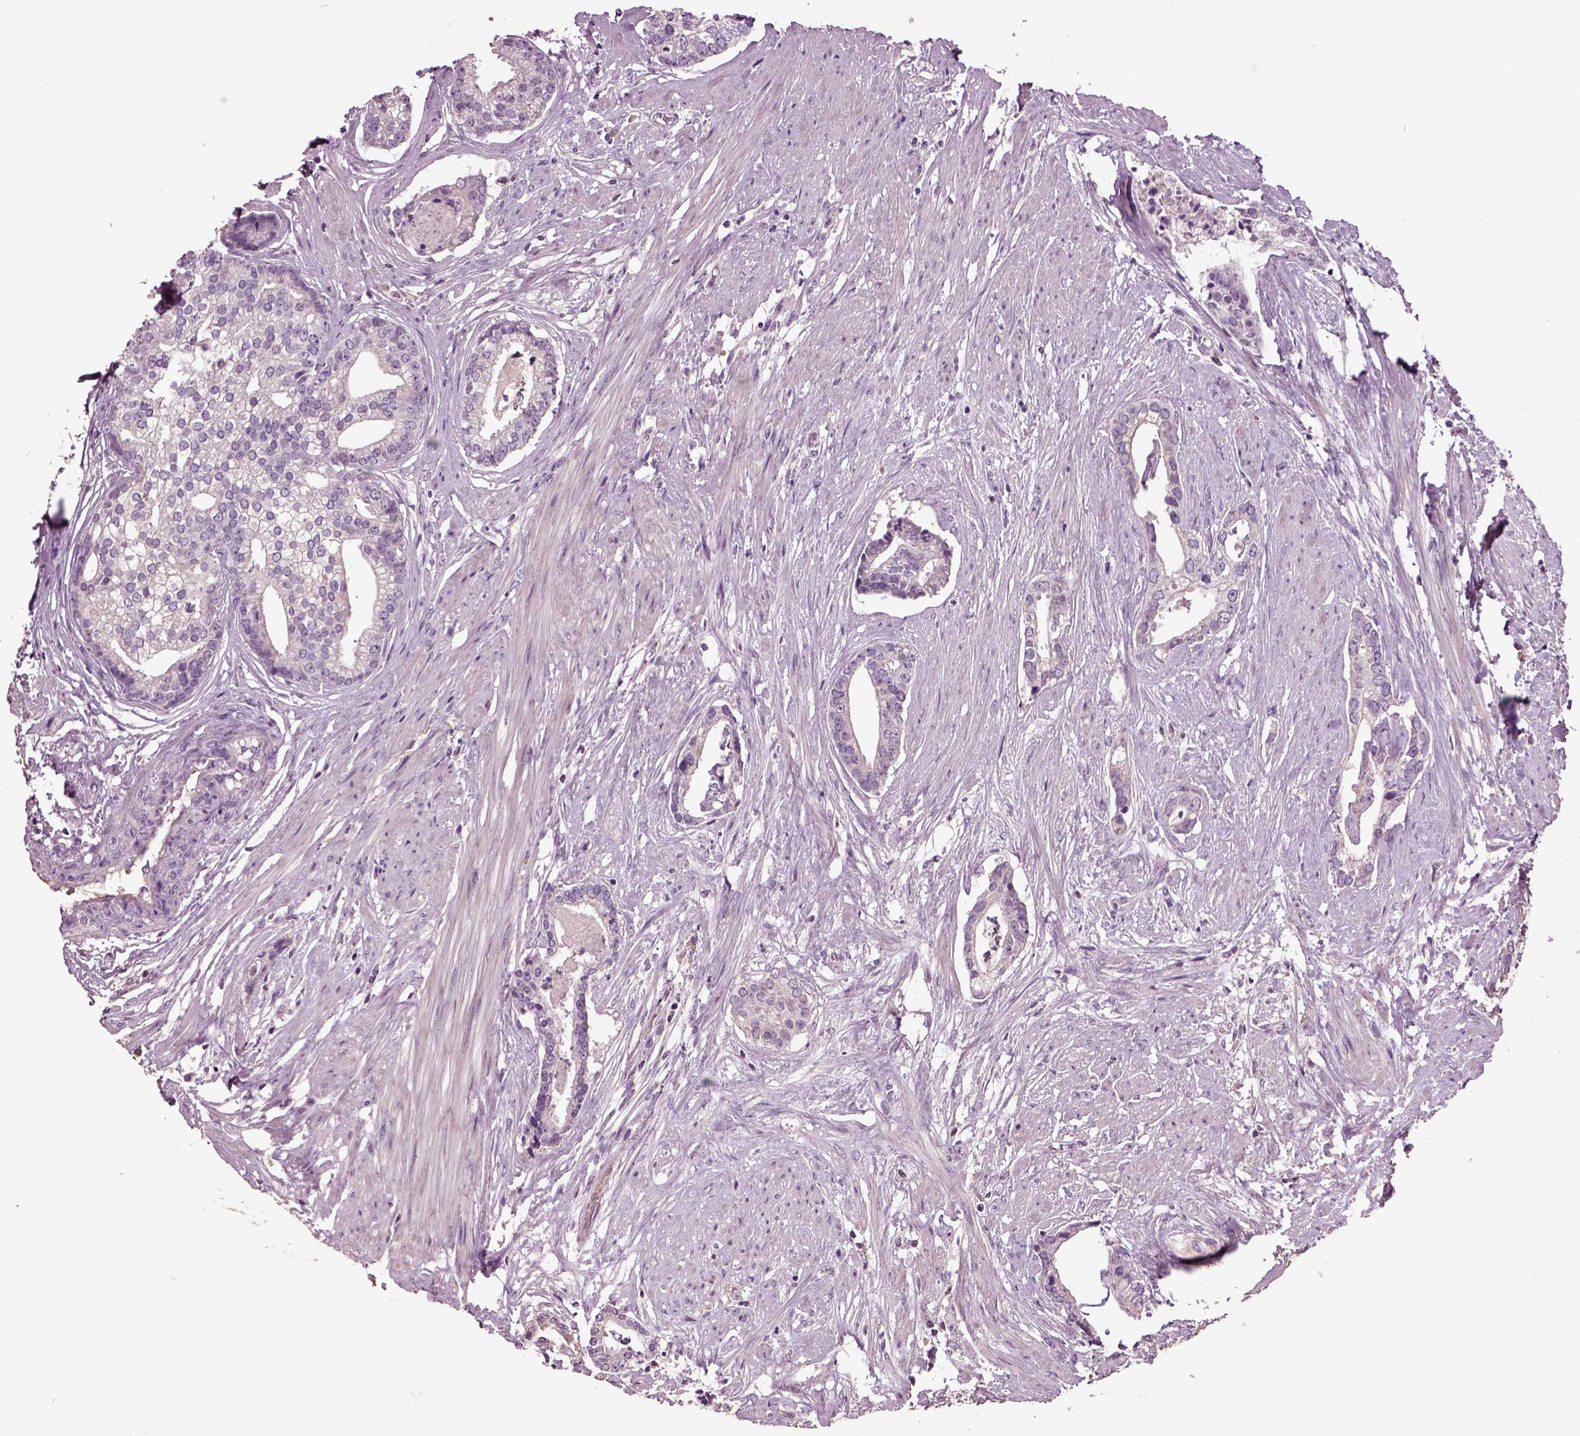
{"staining": {"intensity": "negative", "quantity": "none", "location": "none"}, "tissue": "prostate cancer", "cell_type": "Tumor cells", "image_type": "cancer", "snomed": [{"axis": "morphology", "description": "Adenocarcinoma, NOS"}, {"axis": "topography", "description": "Prostate and seminal vesicle, NOS"}, {"axis": "topography", "description": "Prostate"}], "caption": "DAB immunohistochemical staining of human prostate cancer (adenocarcinoma) shows no significant expression in tumor cells.", "gene": "DEFB118", "patient": {"sex": "male", "age": 44}}